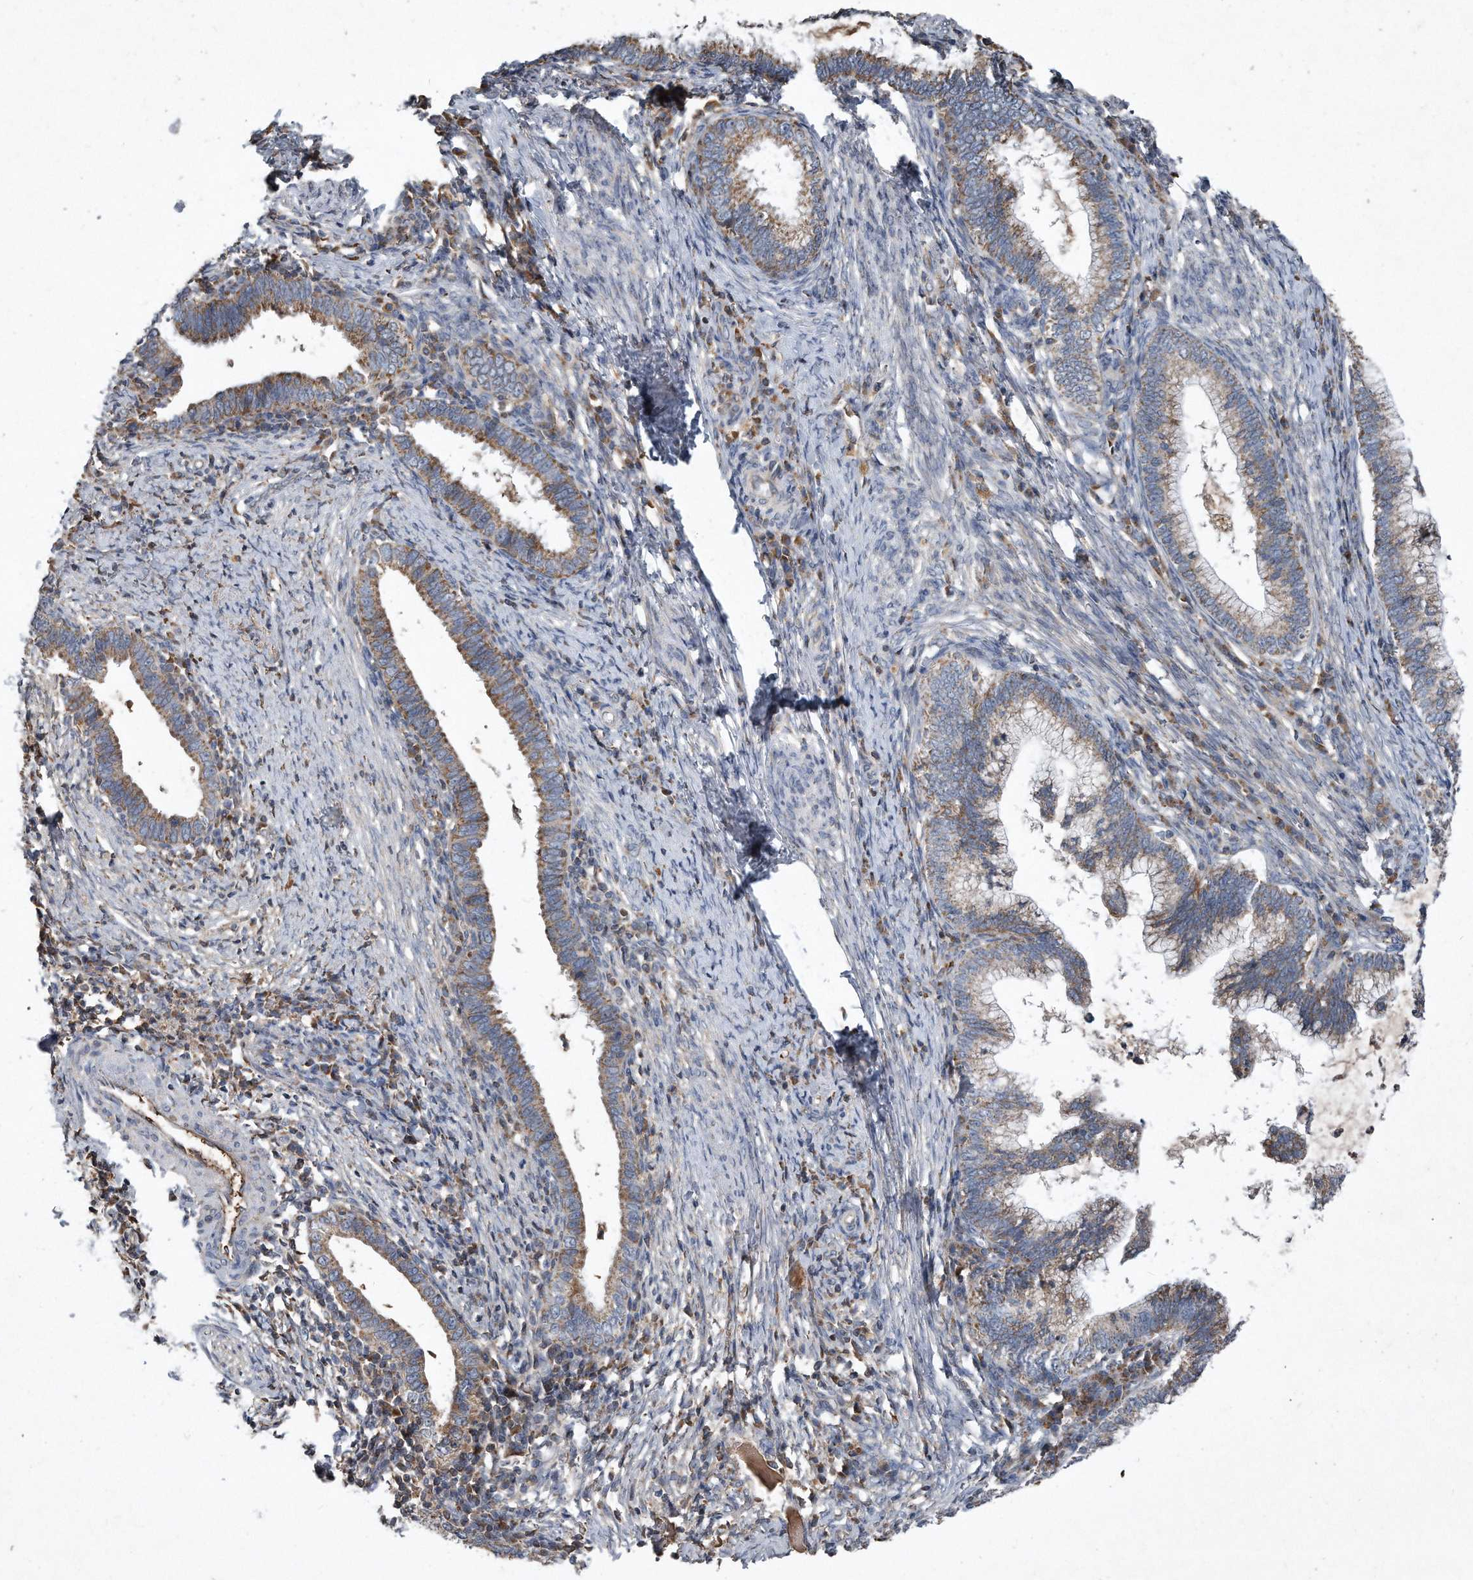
{"staining": {"intensity": "weak", "quantity": ">75%", "location": "cytoplasmic/membranous"}, "tissue": "cervical cancer", "cell_type": "Tumor cells", "image_type": "cancer", "snomed": [{"axis": "morphology", "description": "Adenocarcinoma, NOS"}, {"axis": "topography", "description": "Cervix"}], "caption": "Immunohistochemical staining of adenocarcinoma (cervical) reveals weak cytoplasmic/membranous protein expression in approximately >75% of tumor cells. The protein of interest is shown in brown color, while the nuclei are stained blue.", "gene": "SDHA", "patient": {"sex": "female", "age": 36}}